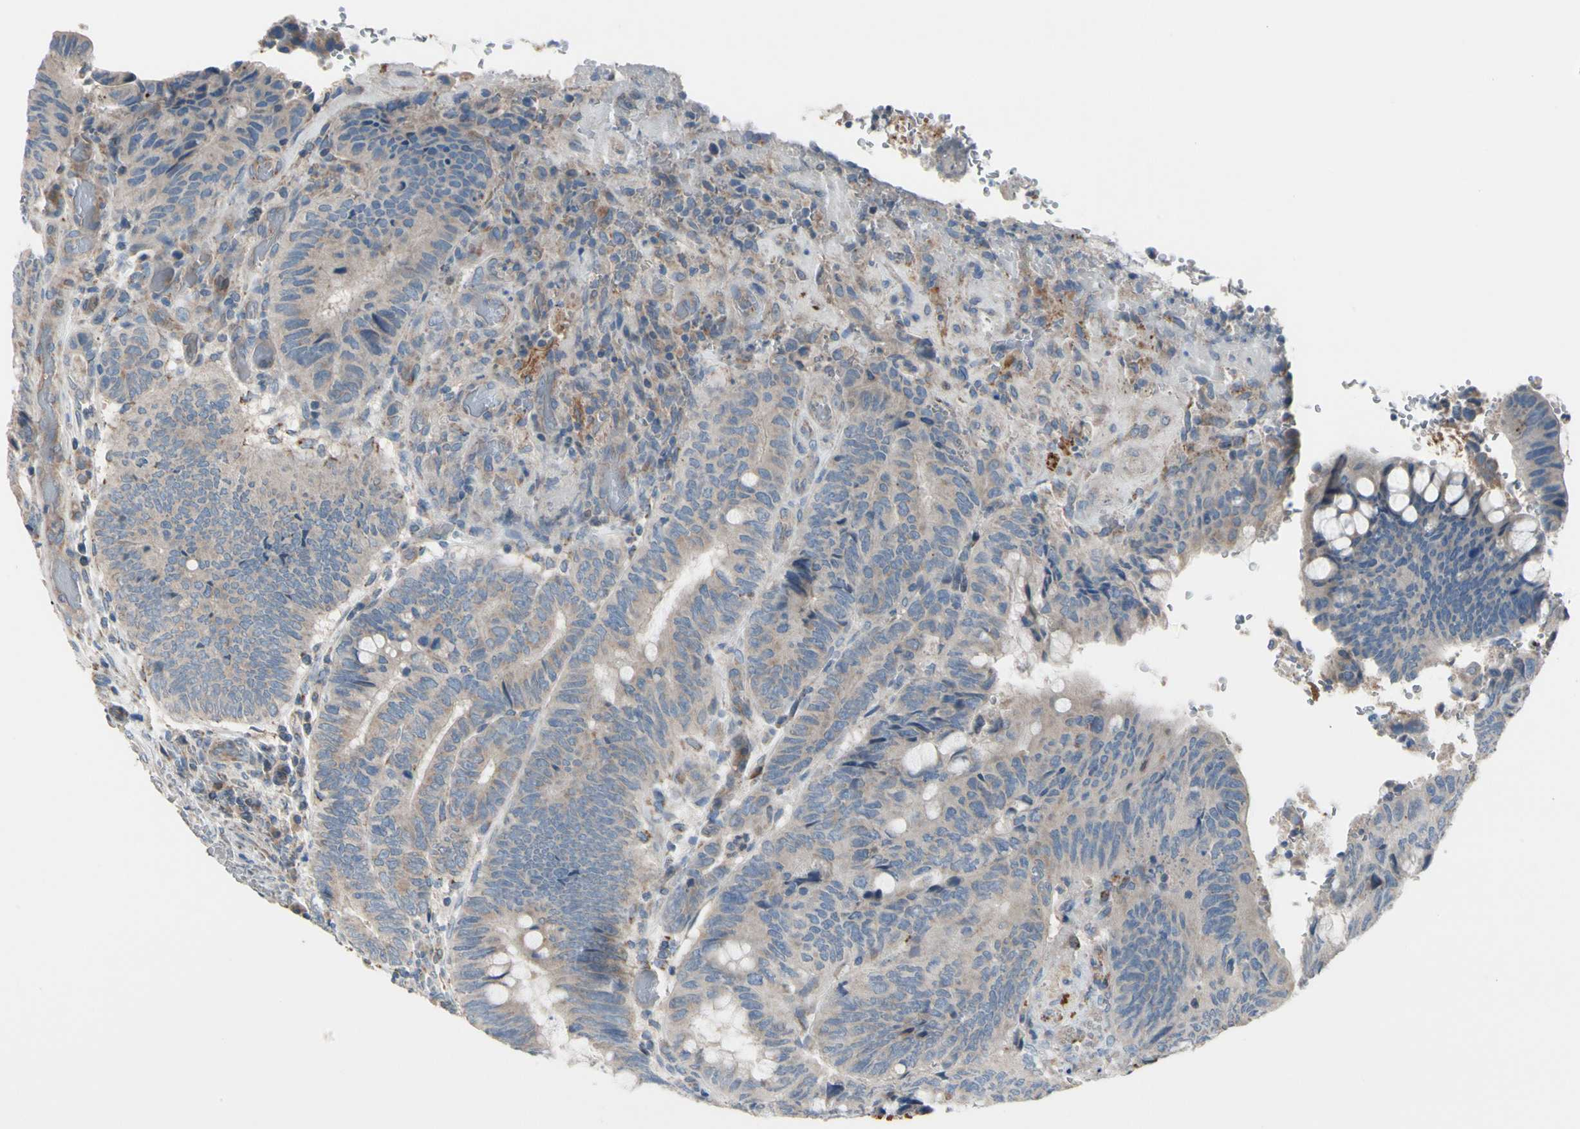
{"staining": {"intensity": "weak", "quantity": ">75%", "location": "cytoplasmic/membranous"}, "tissue": "colorectal cancer", "cell_type": "Tumor cells", "image_type": "cancer", "snomed": [{"axis": "morphology", "description": "Normal tissue, NOS"}, {"axis": "morphology", "description": "Adenocarcinoma, NOS"}, {"axis": "topography", "description": "Rectum"}, {"axis": "topography", "description": "Peripheral nerve tissue"}], "caption": "DAB immunohistochemical staining of human colorectal adenocarcinoma reveals weak cytoplasmic/membranous protein positivity in about >75% of tumor cells.", "gene": "EPHA3", "patient": {"sex": "male", "age": 92}}